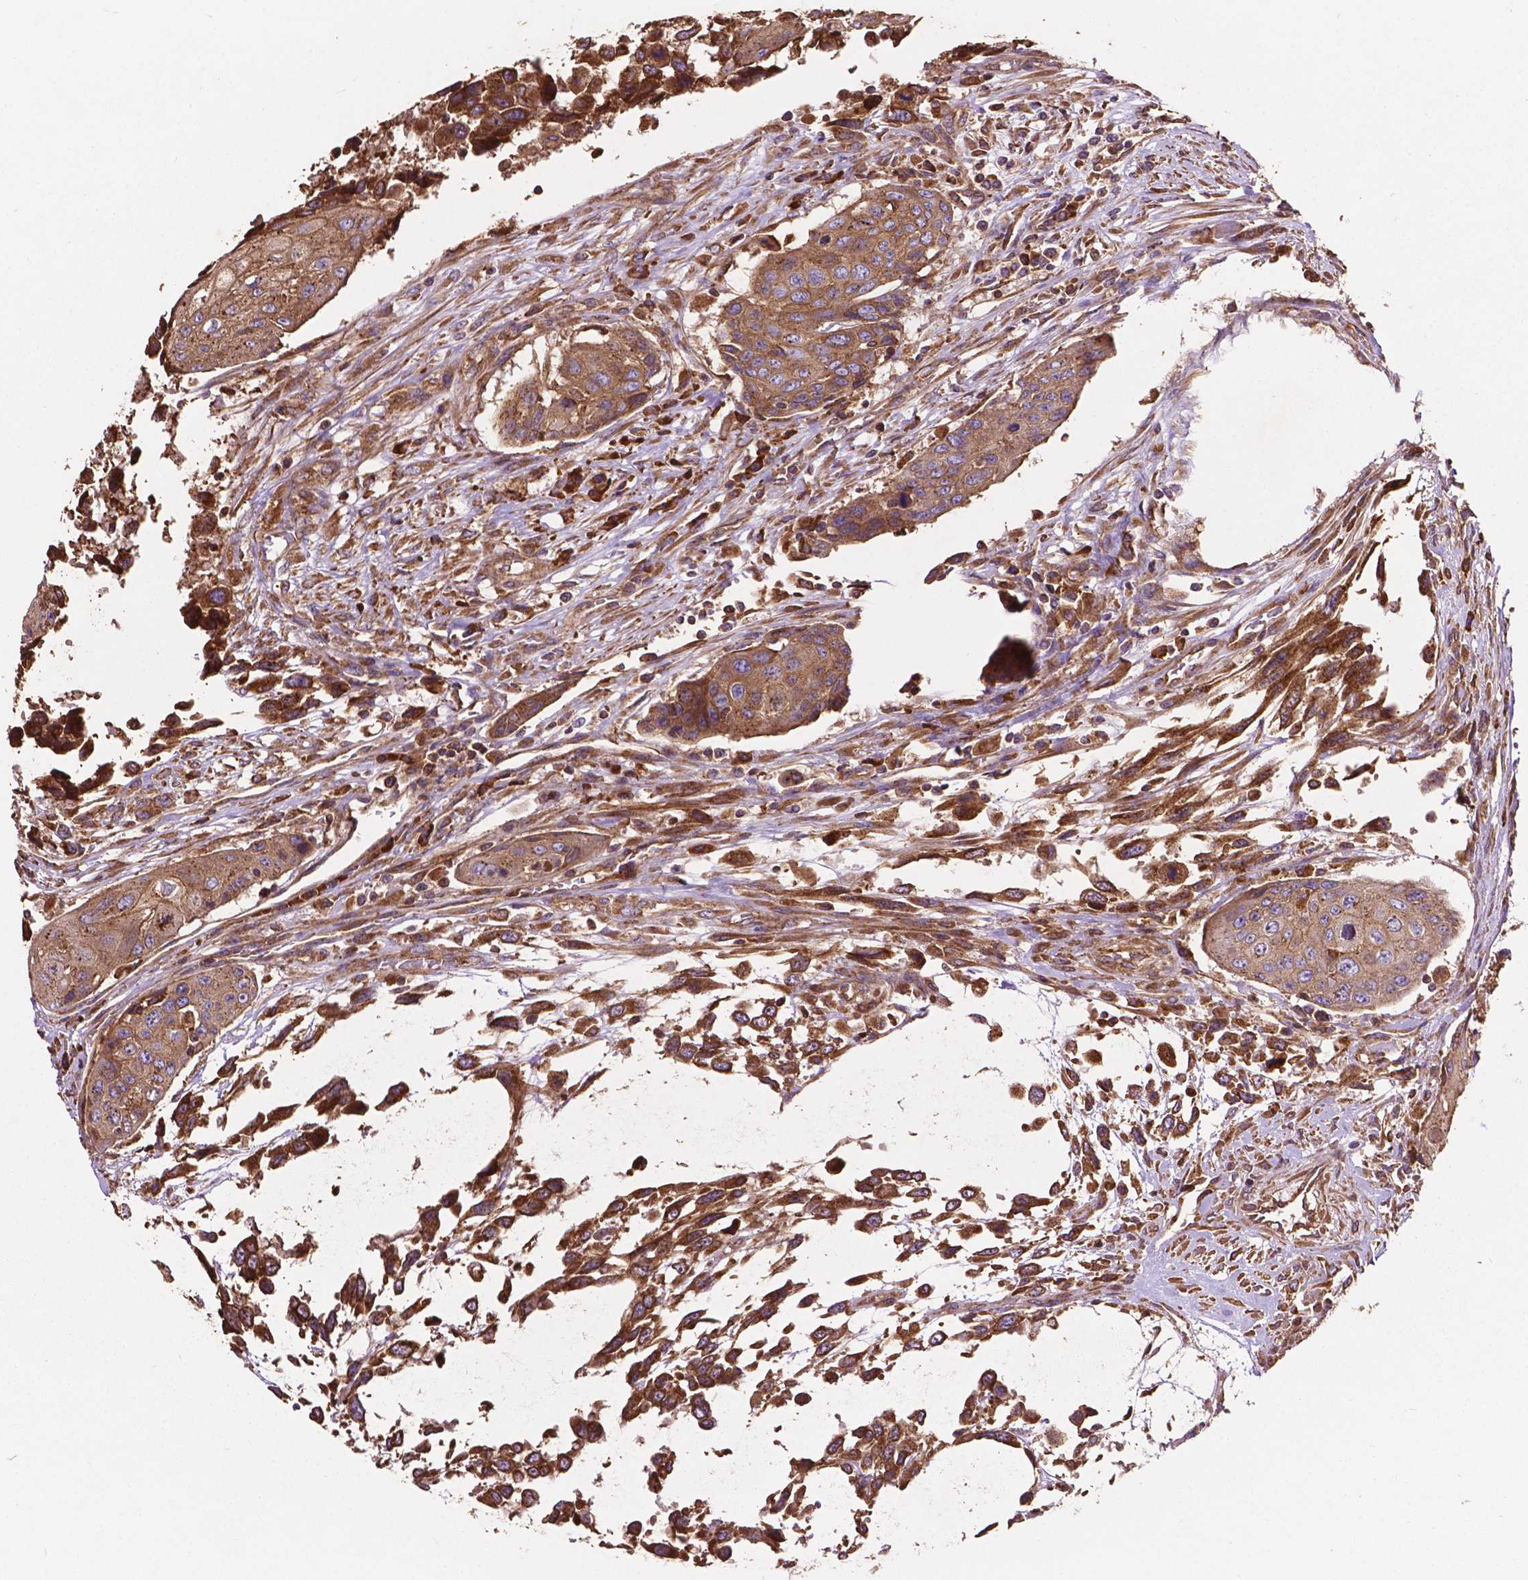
{"staining": {"intensity": "strong", "quantity": ">75%", "location": "cytoplasmic/membranous"}, "tissue": "urothelial cancer", "cell_type": "Tumor cells", "image_type": "cancer", "snomed": [{"axis": "morphology", "description": "Urothelial carcinoma, High grade"}, {"axis": "topography", "description": "Urinary bladder"}], "caption": "Immunohistochemical staining of urothelial cancer demonstrates high levels of strong cytoplasmic/membranous protein positivity in about >75% of tumor cells.", "gene": "CCDC71L", "patient": {"sex": "female", "age": 70}}